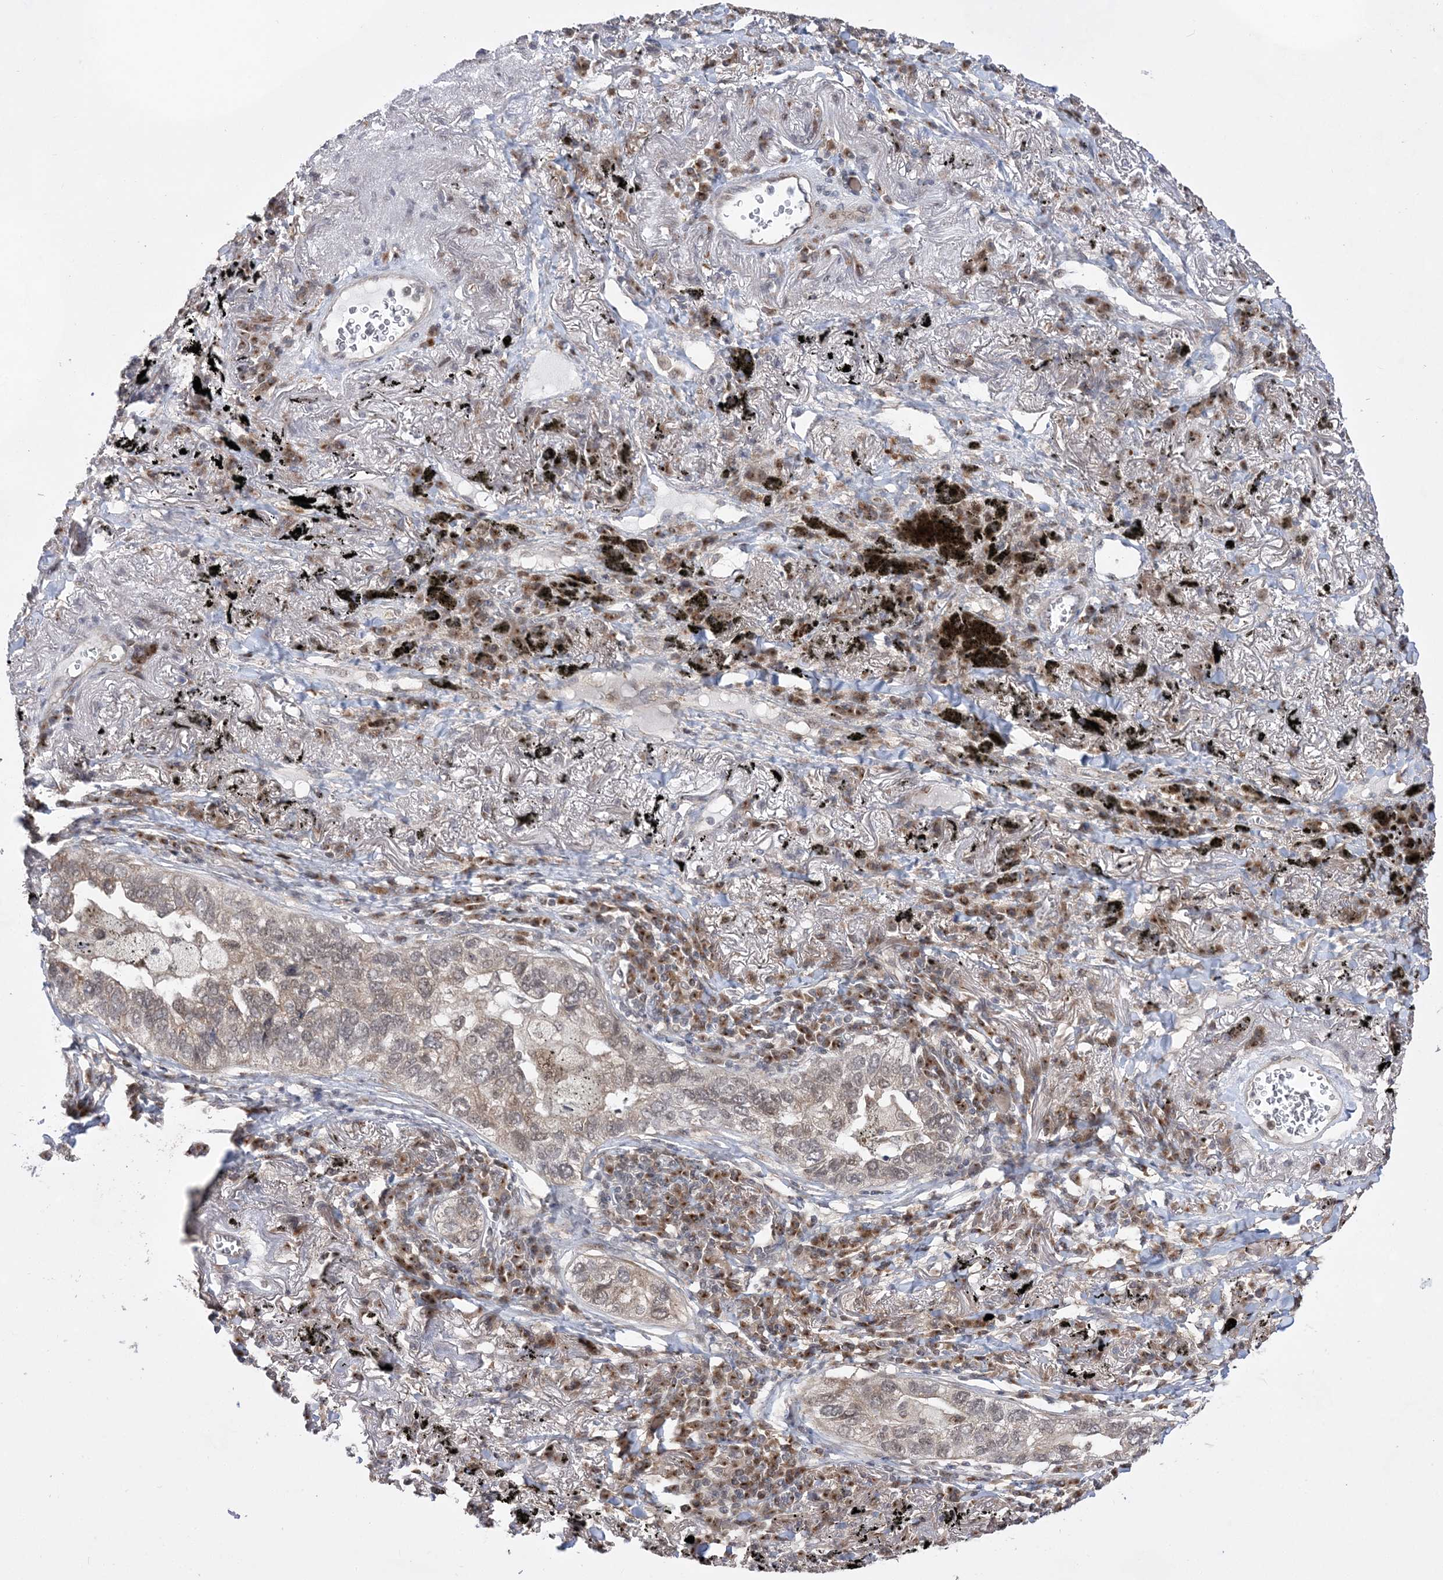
{"staining": {"intensity": "negative", "quantity": "none", "location": "none"}, "tissue": "lung cancer", "cell_type": "Tumor cells", "image_type": "cancer", "snomed": [{"axis": "morphology", "description": "Adenocarcinoma, NOS"}, {"axis": "topography", "description": "Lung"}], "caption": "Image shows no protein expression in tumor cells of adenocarcinoma (lung) tissue.", "gene": "ANAPC15", "patient": {"sex": "male", "age": 65}}